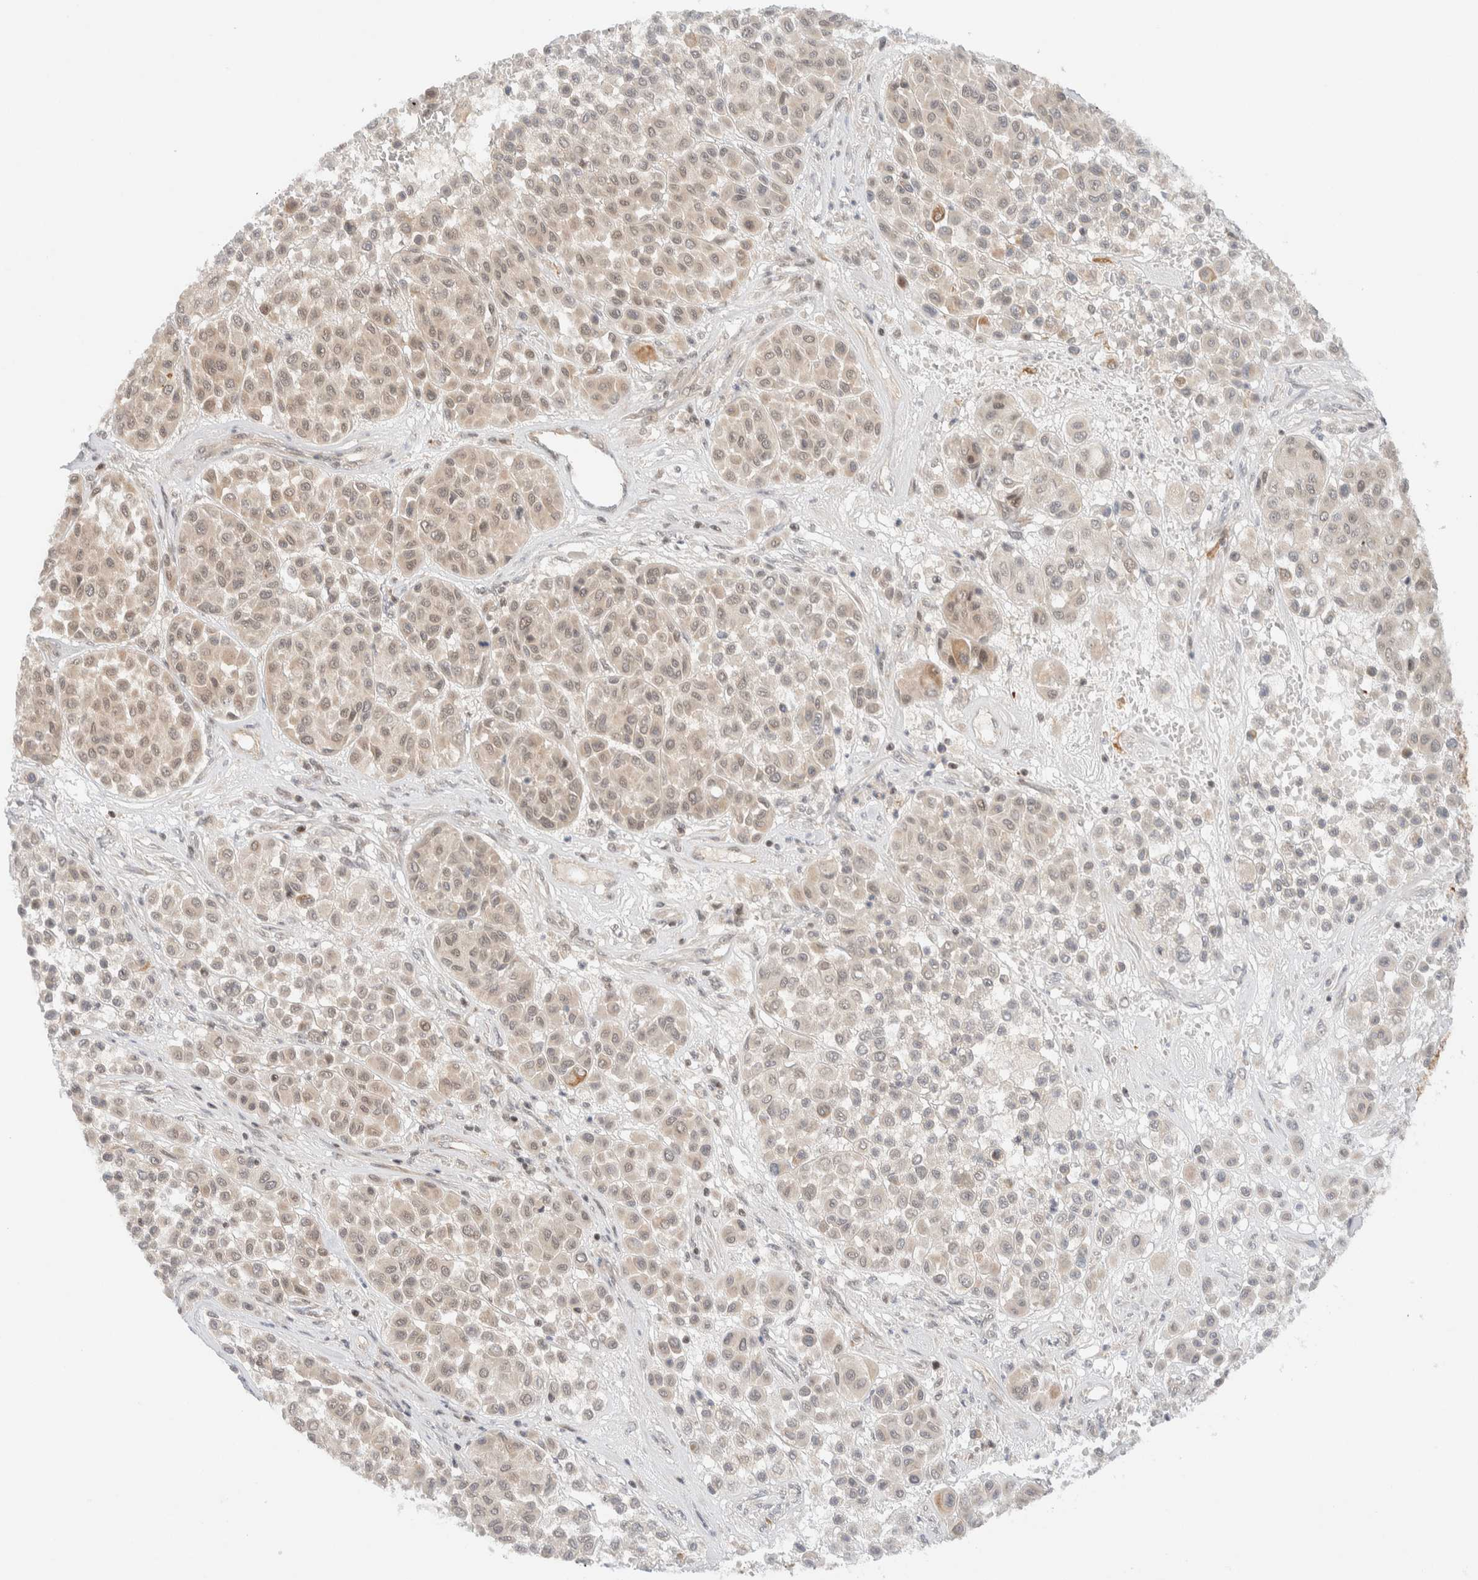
{"staining": {"intensity": "weak", "quantity": "<25%", "location": "cytoplasmic/membranous"}, "tissue": "melanoma", "cell_type": "Tumor cells", "image_type": "cancer", "snomed": [{"axis": "morphology", "description": "Malignant melanoma, Metastatic site"}, {"axis": "topography", "description": "Soft tissue"}], "caption": "Photomicrograph shows no protein expression in tumor cells of malignant melanoma (metastatic site) tissue.", "gene": "C8orf76", "patient": {"sex": "male", "age": 41}}